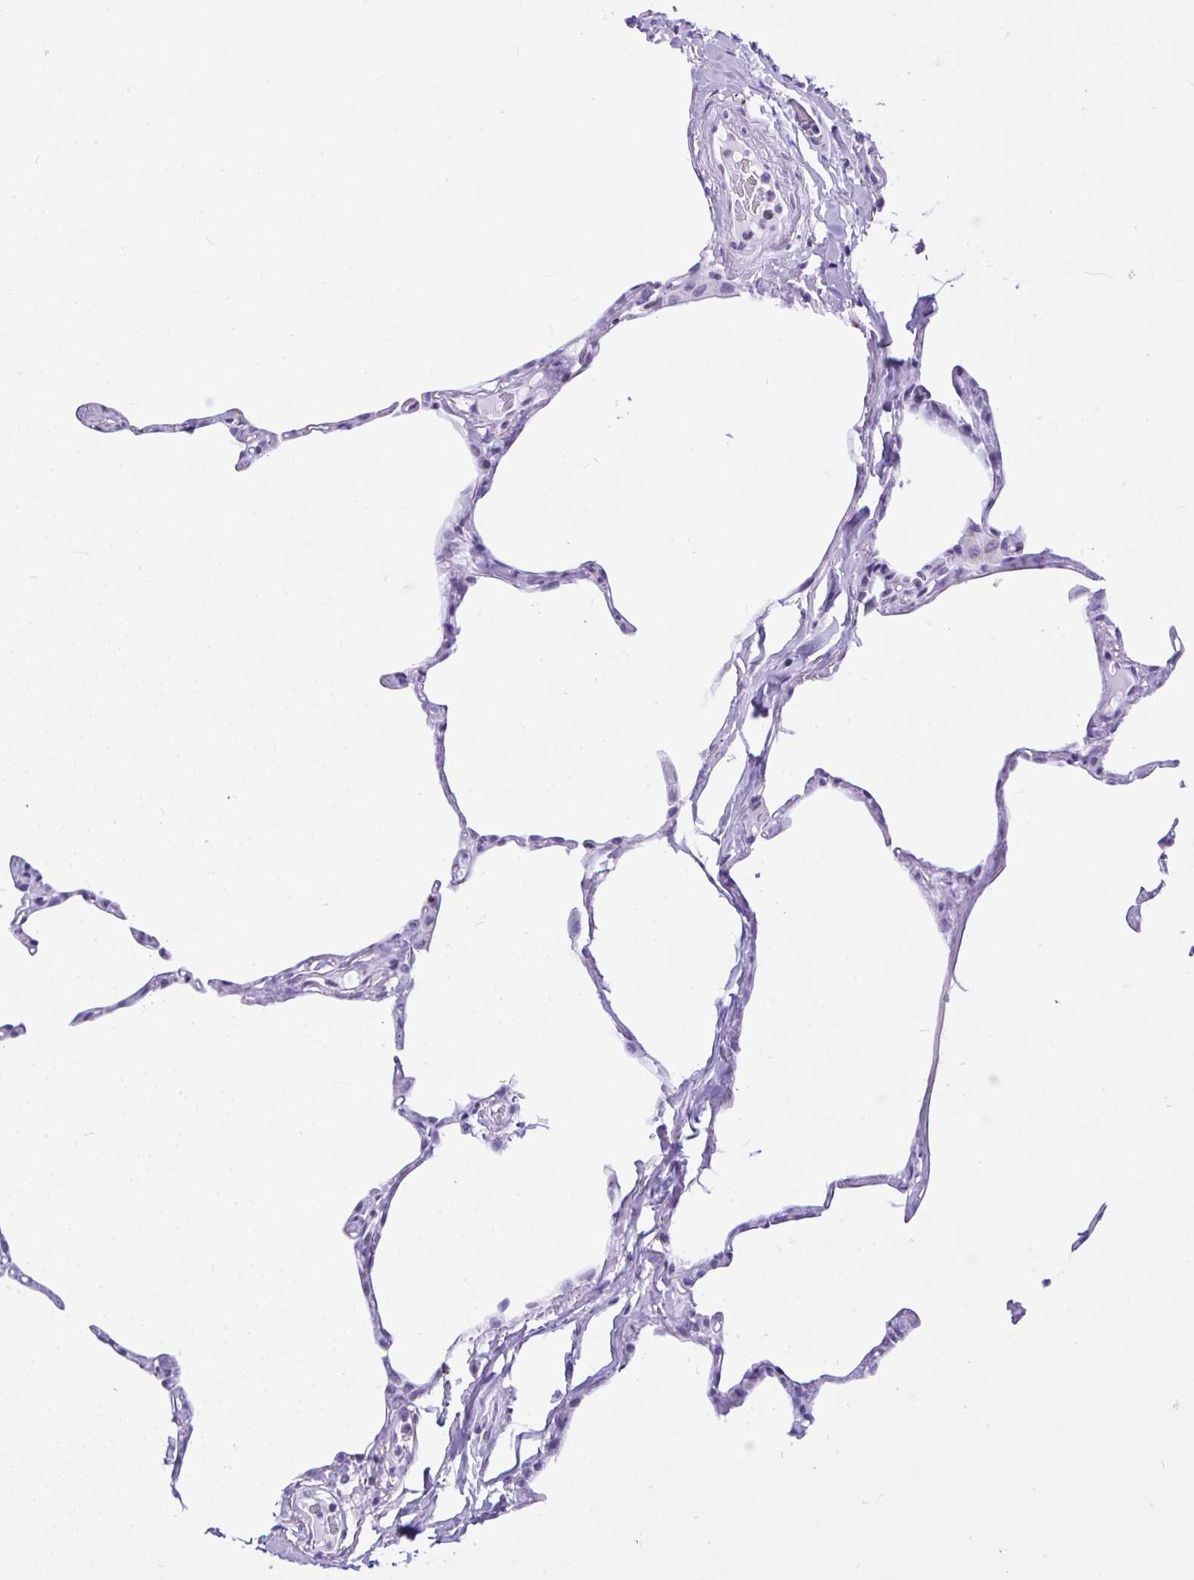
{"staining": {"intensity": "negative", "quantity": "none", "location": "none"}, "tissue": "lung", "cell_type": "Alveolar cells", "image_type": "normal", "snomed": [{"axis": "morphology", "description": "Normal tissue, NOS"}, {"axis": "topography", "description": "Lung"}], "caption": "Lung was stained to show a protein in brown. There is no significant expression in alveolar cells. (DAB (3,3'-diaminobenzidine) immunohistochemistry visualized using brightfield microscopy, high magnification).", "gene": "KRT27", "patient": {"sex": "male", "age": 65}}